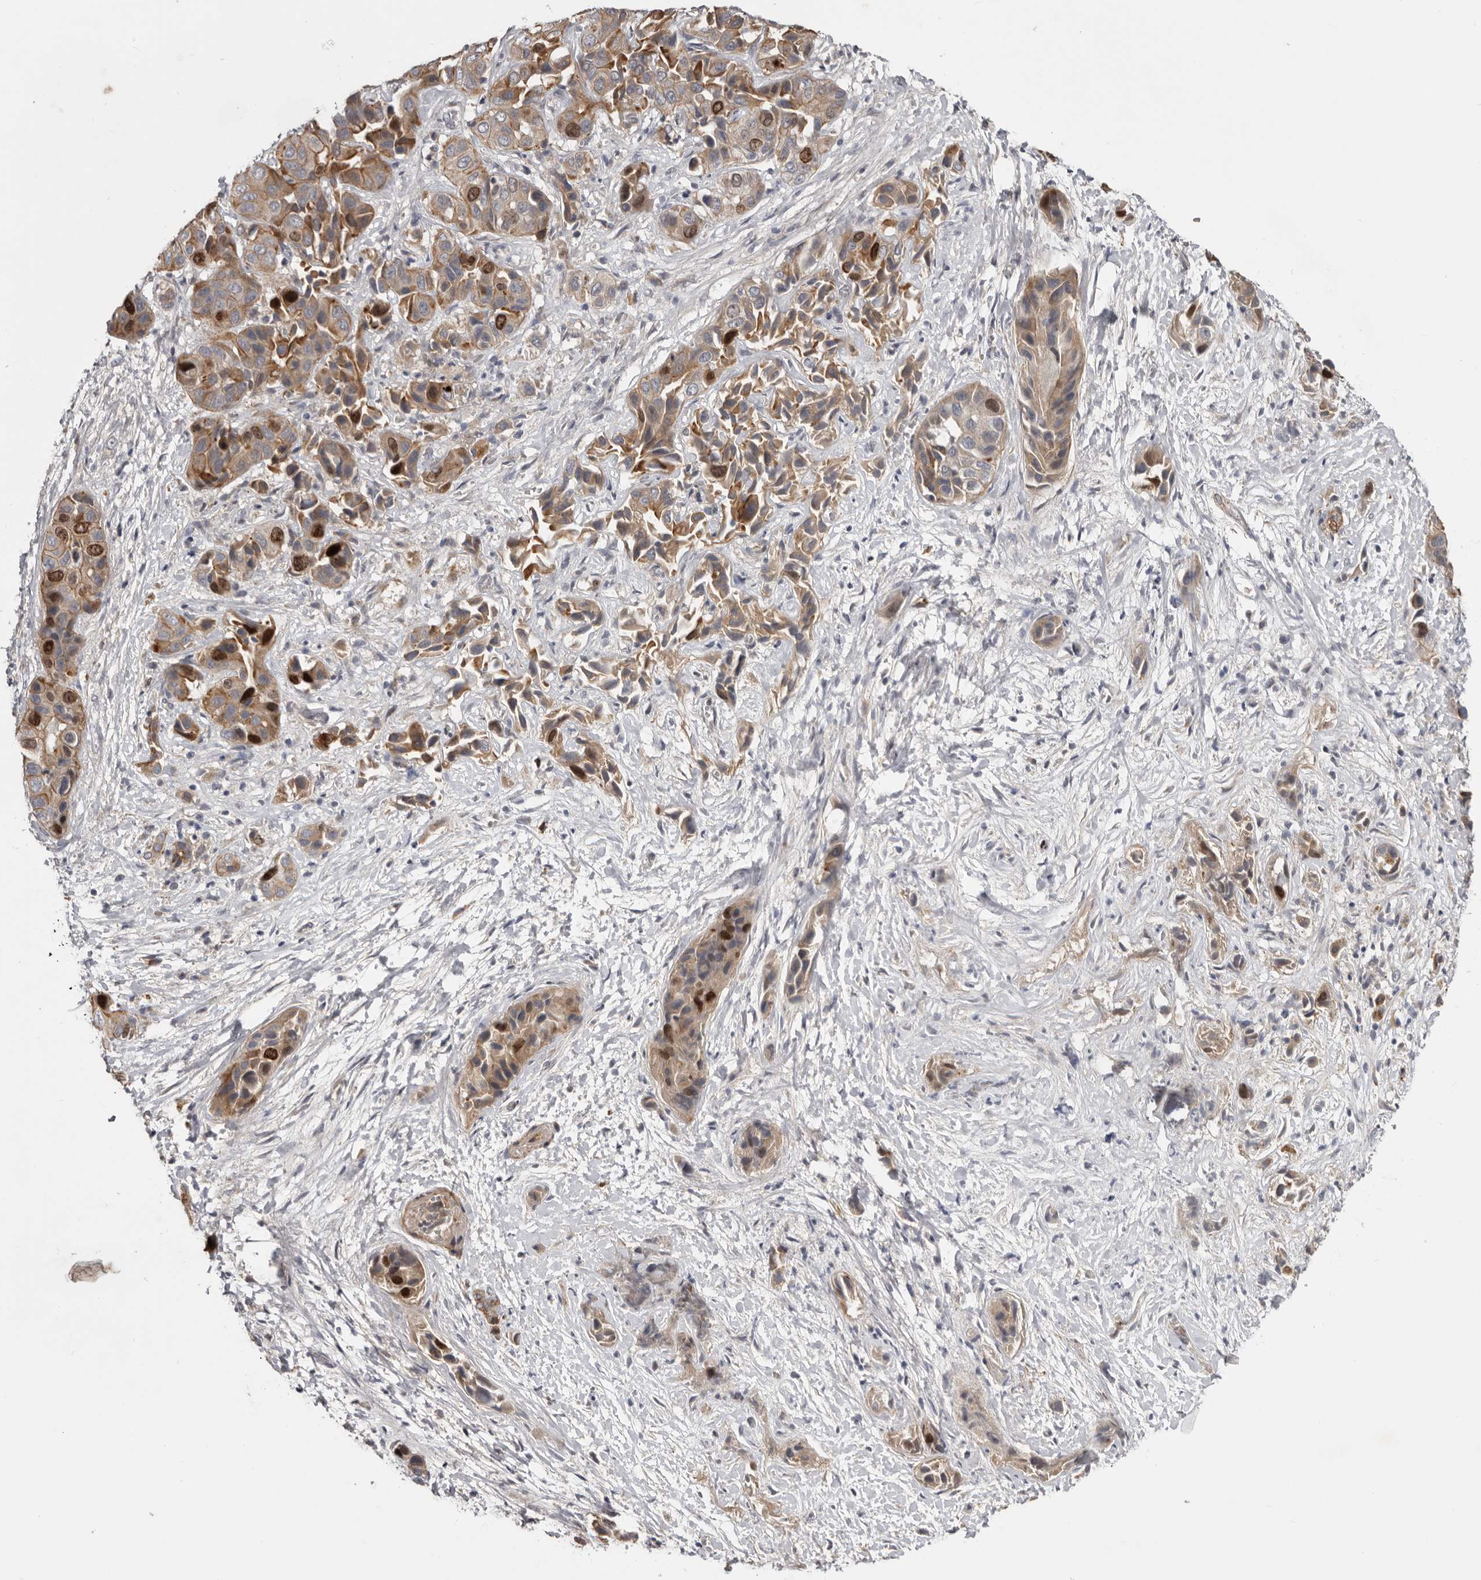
{"staining": {"intensity": "moderate", "quantity": ">75%", "location": "cytoplasmic/membranous,nuclear"}, "tissue": "liver cancer", "cell_type": "Tumor cells", "image_type": "cancer", "snomed": [{"axis": "morphology", "description": "Cholangiocarcinoma"}, {"axis": "topography", "description": "Liver"}], "caption": "Immunohistochemistry (IHC) staining of liver cancer, which reveals medium levels of moderate cytoplasmic/membranous and nuclear staining in about >75% of tumor cells indicating moderate cytoplasmic/membranous and nuclear protein positivity. The staining was performed using DAB (3,3'-diaminobenzidine) (brown) for protein detection and nuclei were counterstained in hematoxylin (blue).", "gene": "CDCA8", "patient": {"sex": "female", "age": 52}}